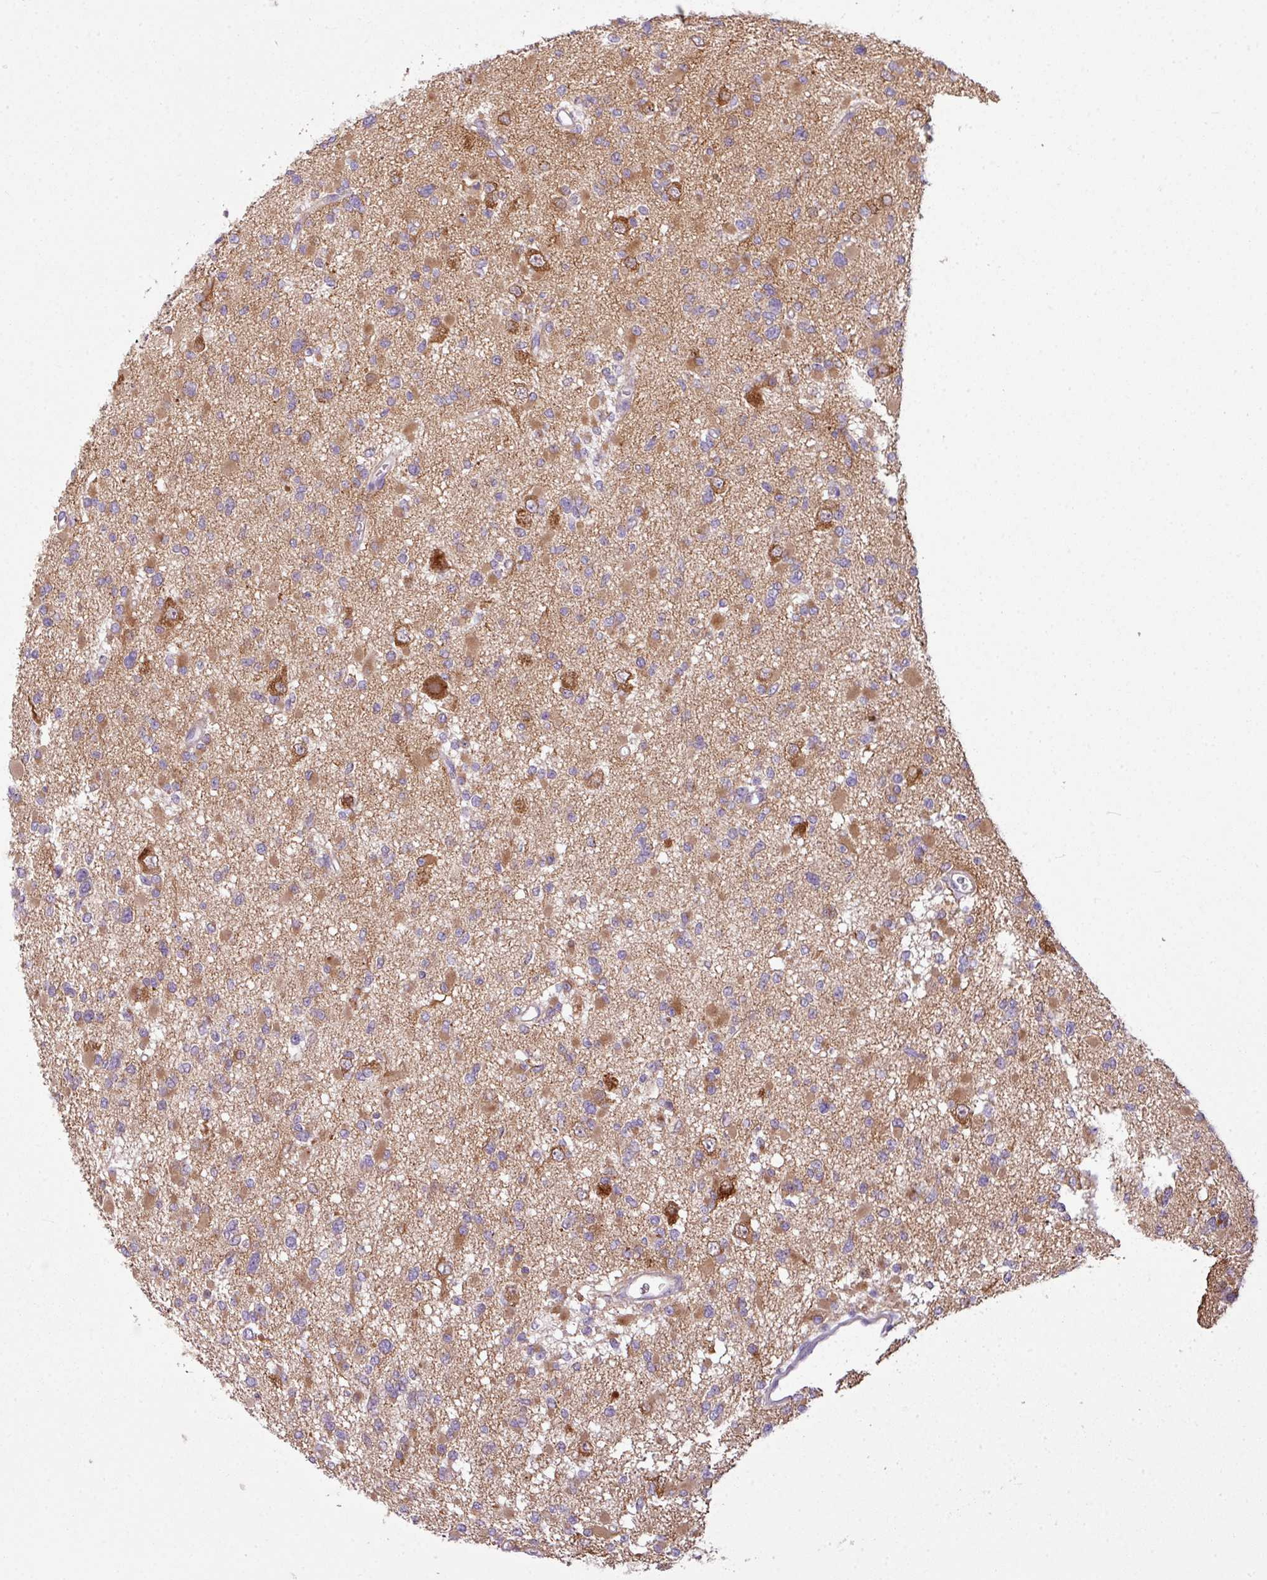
{"staining": {"intensity": "moderate", "quantity": "25%-75%", "location": "cytoplasmic/membranous"}, "tissue": "glioma", "cell_type": "Tumor cells", "image_type": "cancer", "snomed": [{"axis": "morphology", "description": "Glioma, malignant, Low grade"}, {"axis": "topography", "description": "Brain"}], "caption": "There is medium levels of moderate cytoplasmic/membranous expression in tumor cells of malignant glioma (low-grade), as demonstrated by immunohistochemical staining (brown color).", "gene": "CAMK2B", "patient": {"sex": "female", "age": 22}}